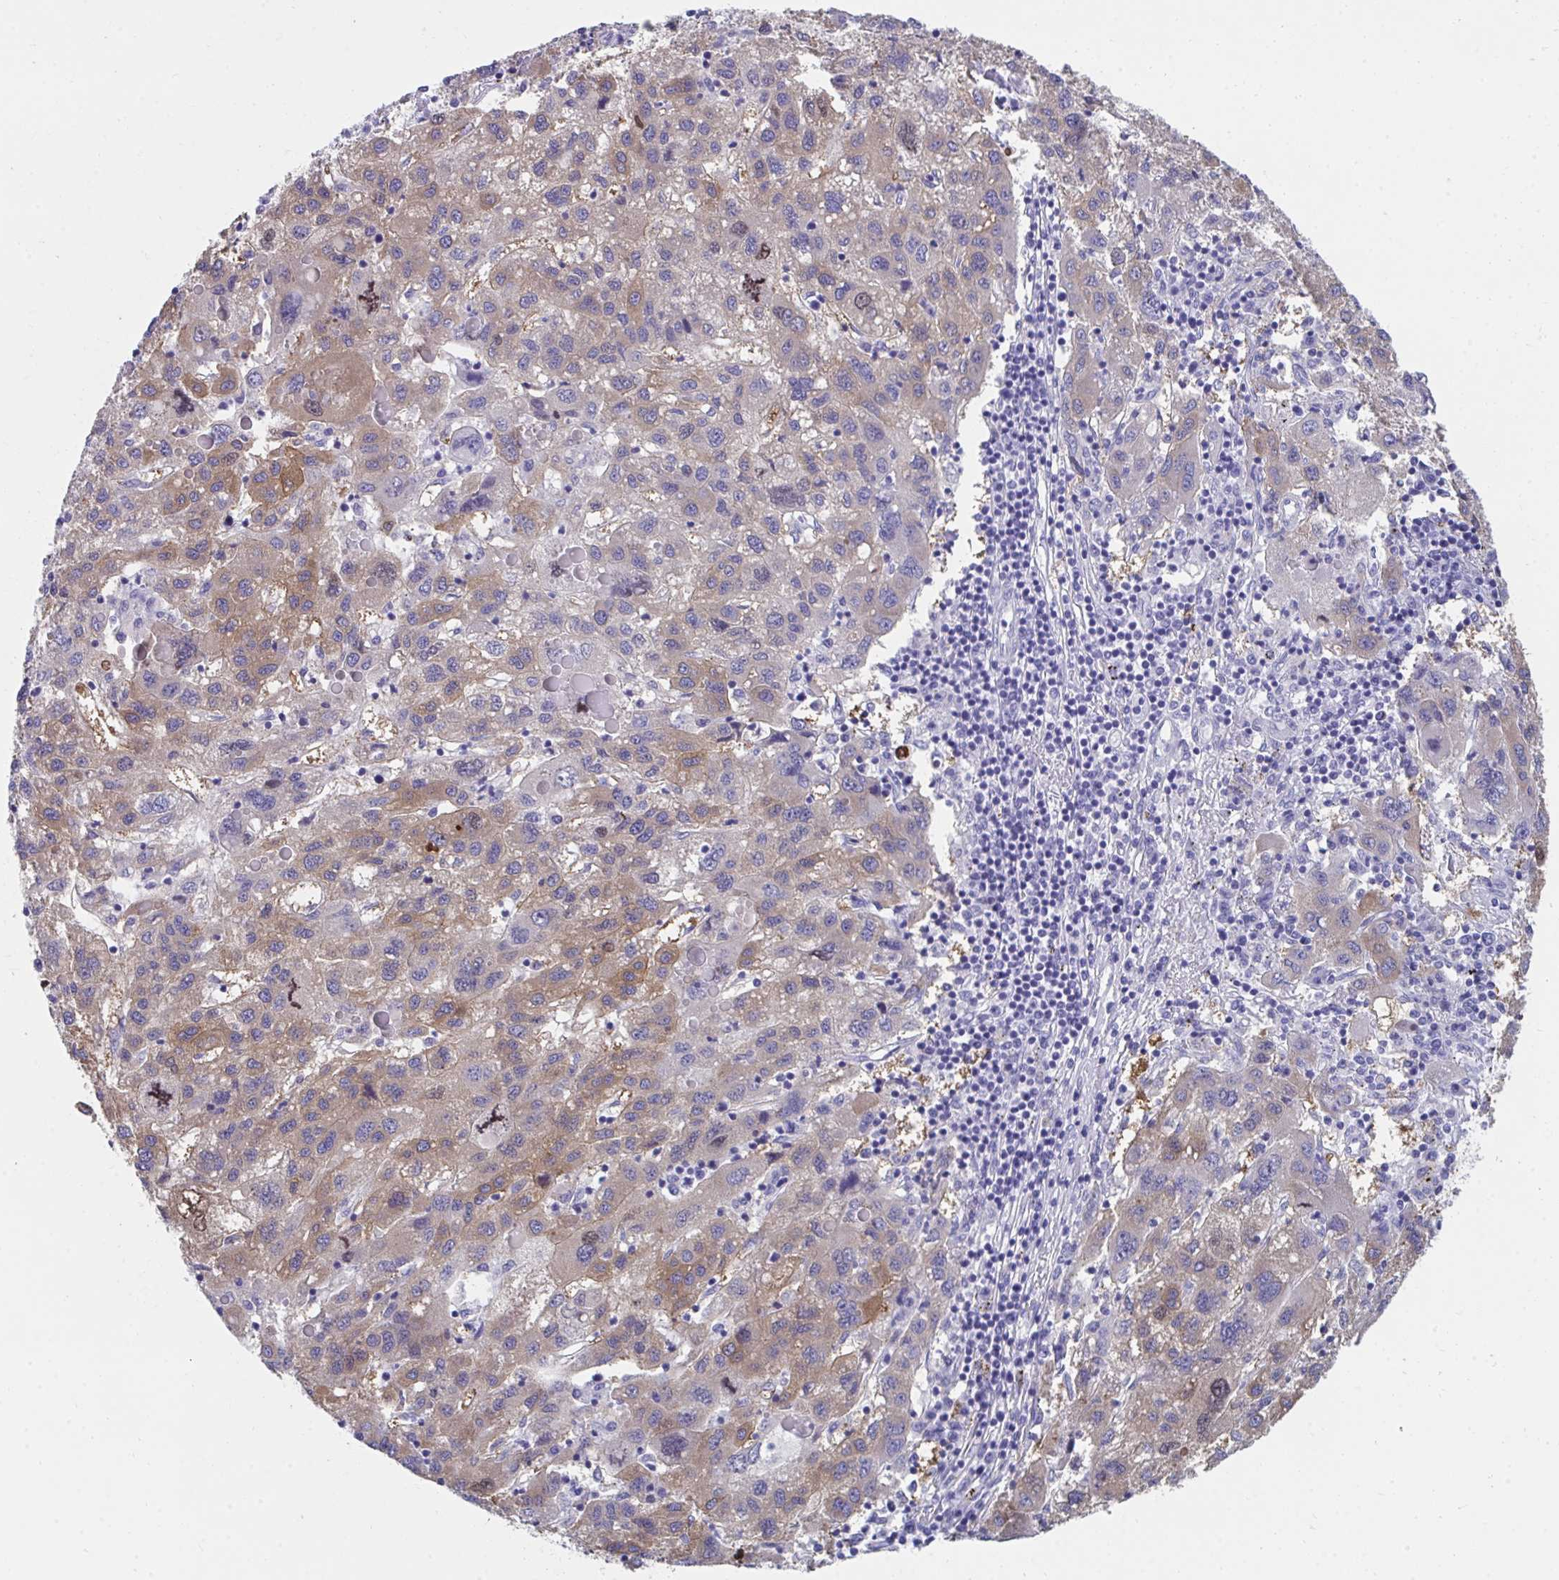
{"staining": {"intensity": "weak", "quantity": "25%-75%", "location": "cytoplasmic/membranous"}, "tissue": "liver cancer", "cell_type": "Tumor cells", "image_type": "cancer", "snomed": [{"axis": "morphology", "description": "Carcinoma, Hepatocellular, NOS"}, {"axis": "topography", "description": "Liver"}], "caption": "The immunohistochemical stain shows weak cytoplasmic/membranous expression in tumor cells of liver cancer (hepatocellular carcinoma) tissue.", "gene": "HGD", "patient": {"sex": "female", "age": 77}}